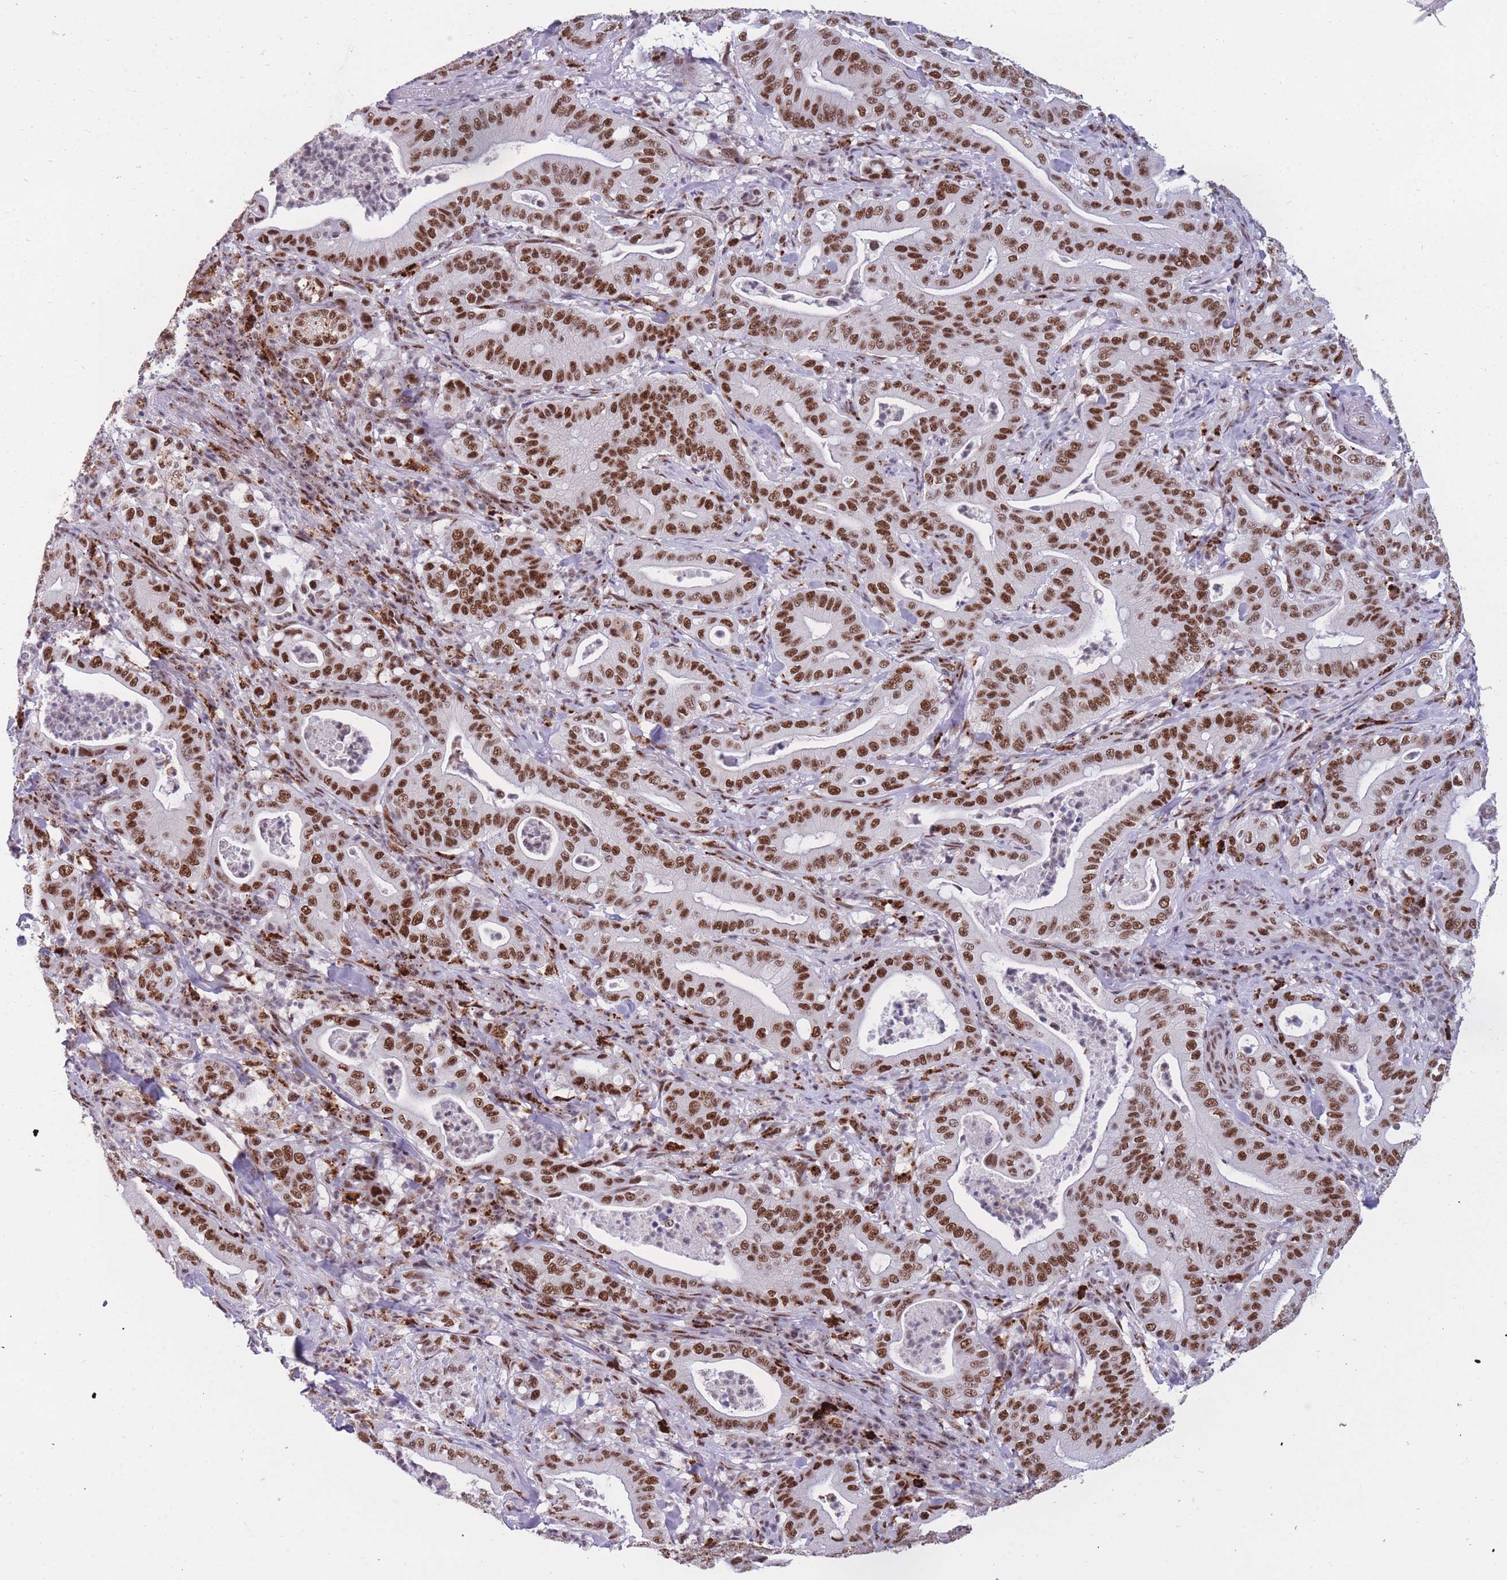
{"staining": {"intensity": "moderate", "quantity": ">75%", "location": "nuclear"}, "tissue": "pancreatic cancer", "cell_type": "Tumor cells", "image_type": "cancer", "snomed": [{"axis": "morphology", "description": "Adenocarcinoma, NOS"}, {"axis": "topography", "description": "Pancreas"}], "caption": "IHC (DAB) staining of pancreatic cancer (adenocarcinoma) exhibits moderate nuclear protein expression in approximately >75% of tumor cells. (IHC, brightfield microscopy, high magnification).", "gene": "PRPF19", "patient": {"sex": "male", "age": 71}}